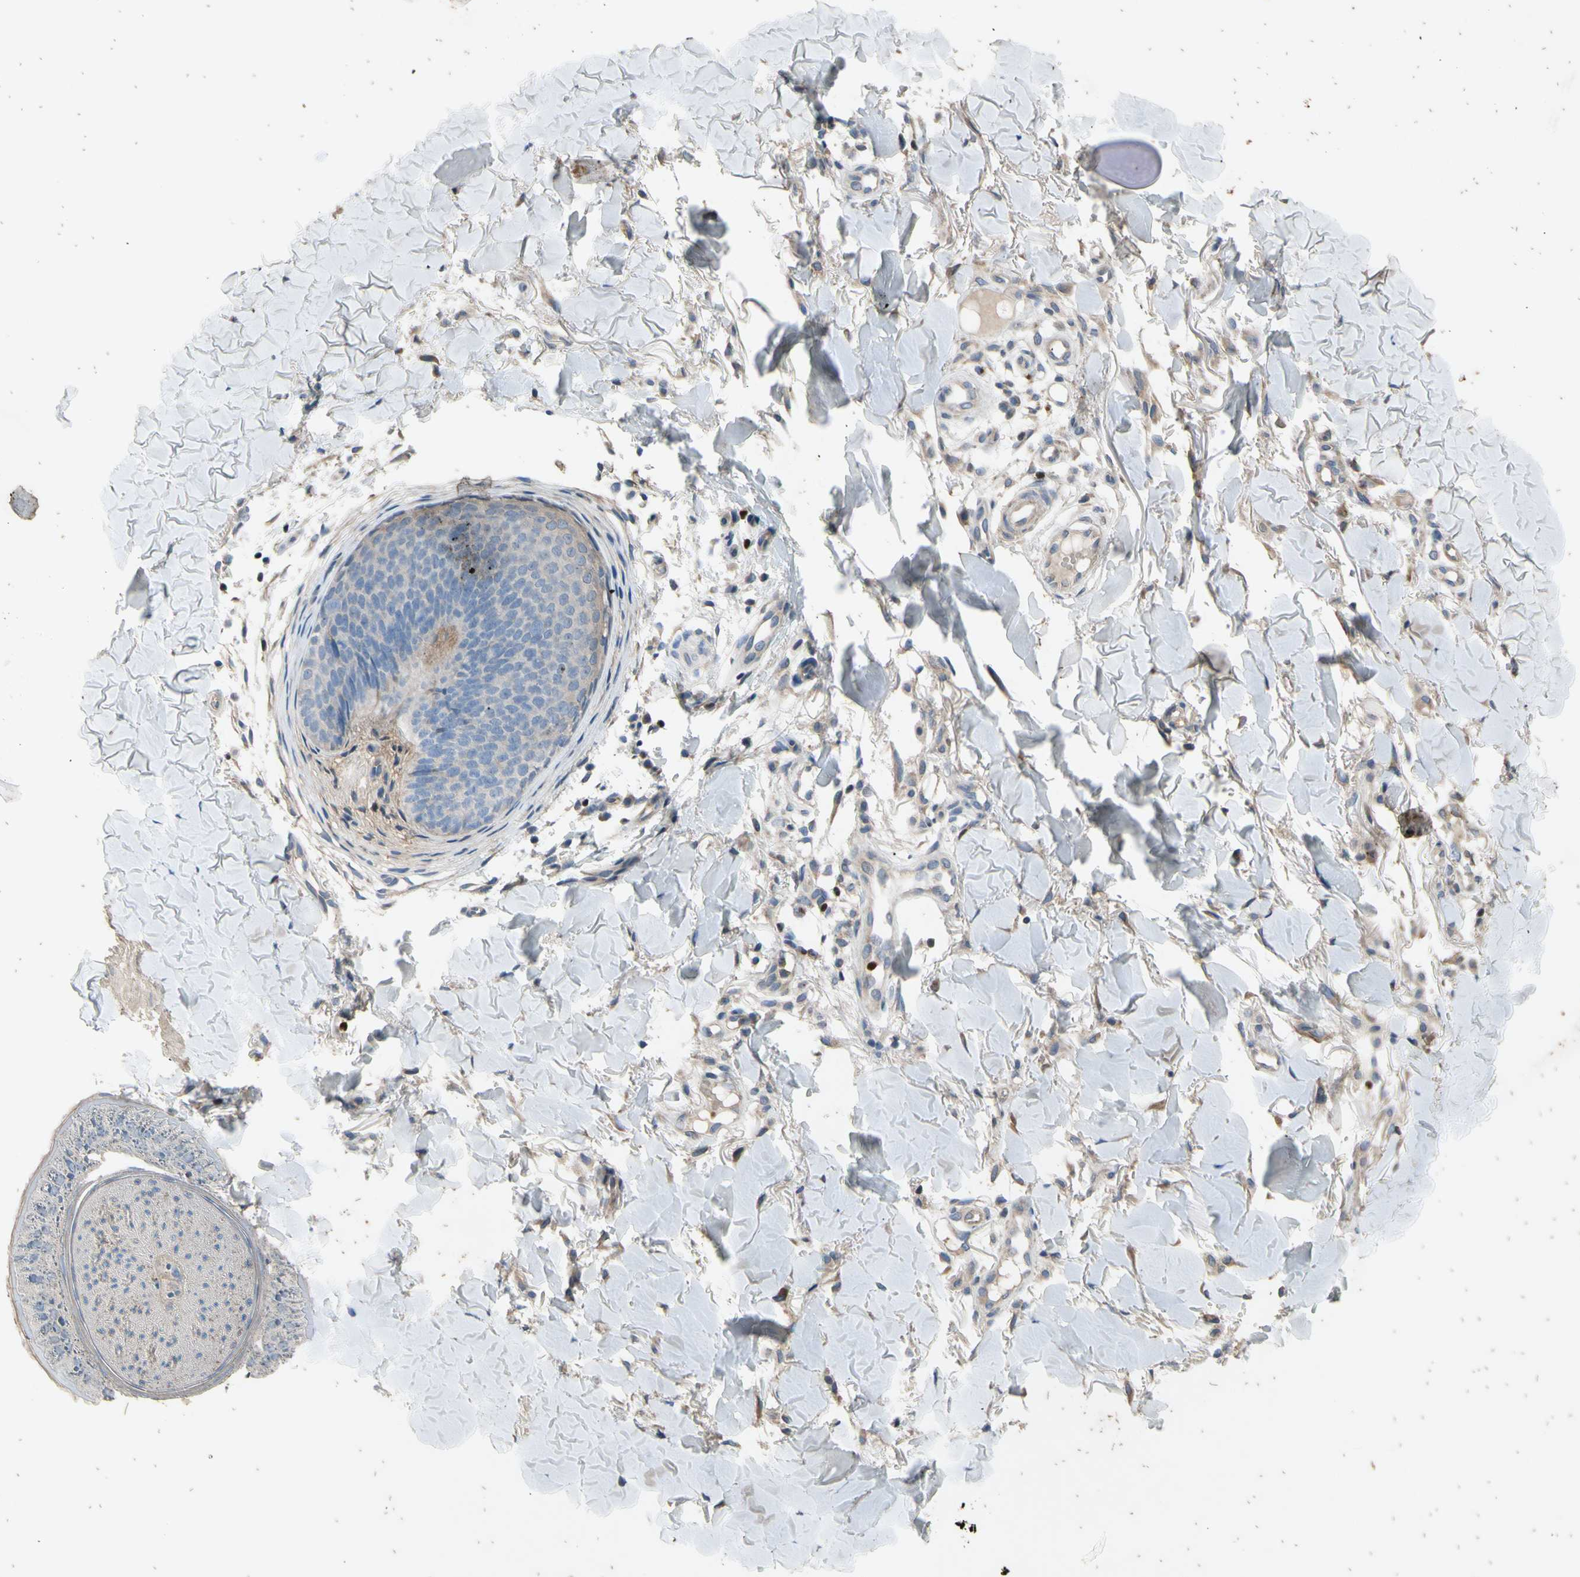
{"staining": {"intensity": "negative", "quantity": "none", "location": "none"}, "tissue": "skin cancer", "cell_type": "Tumor cells", "image_type": "cancer", "snomed": [{"axis": "morphology", "description": "Normal tissue, NOS"}, {"axis": "morphology", "description": "Basal cell carcinoma"}, {"axis": "topography", "description": "Skin"}], "caption": "Histopathology image shows no protein positivity in tumor cells of skin cancer tissue. (DAB immunohistochemistry visualized using brightfield microscopy, high magnification).", "gene": "TBX21", "patient": {"sex": "male", "age": 52}}